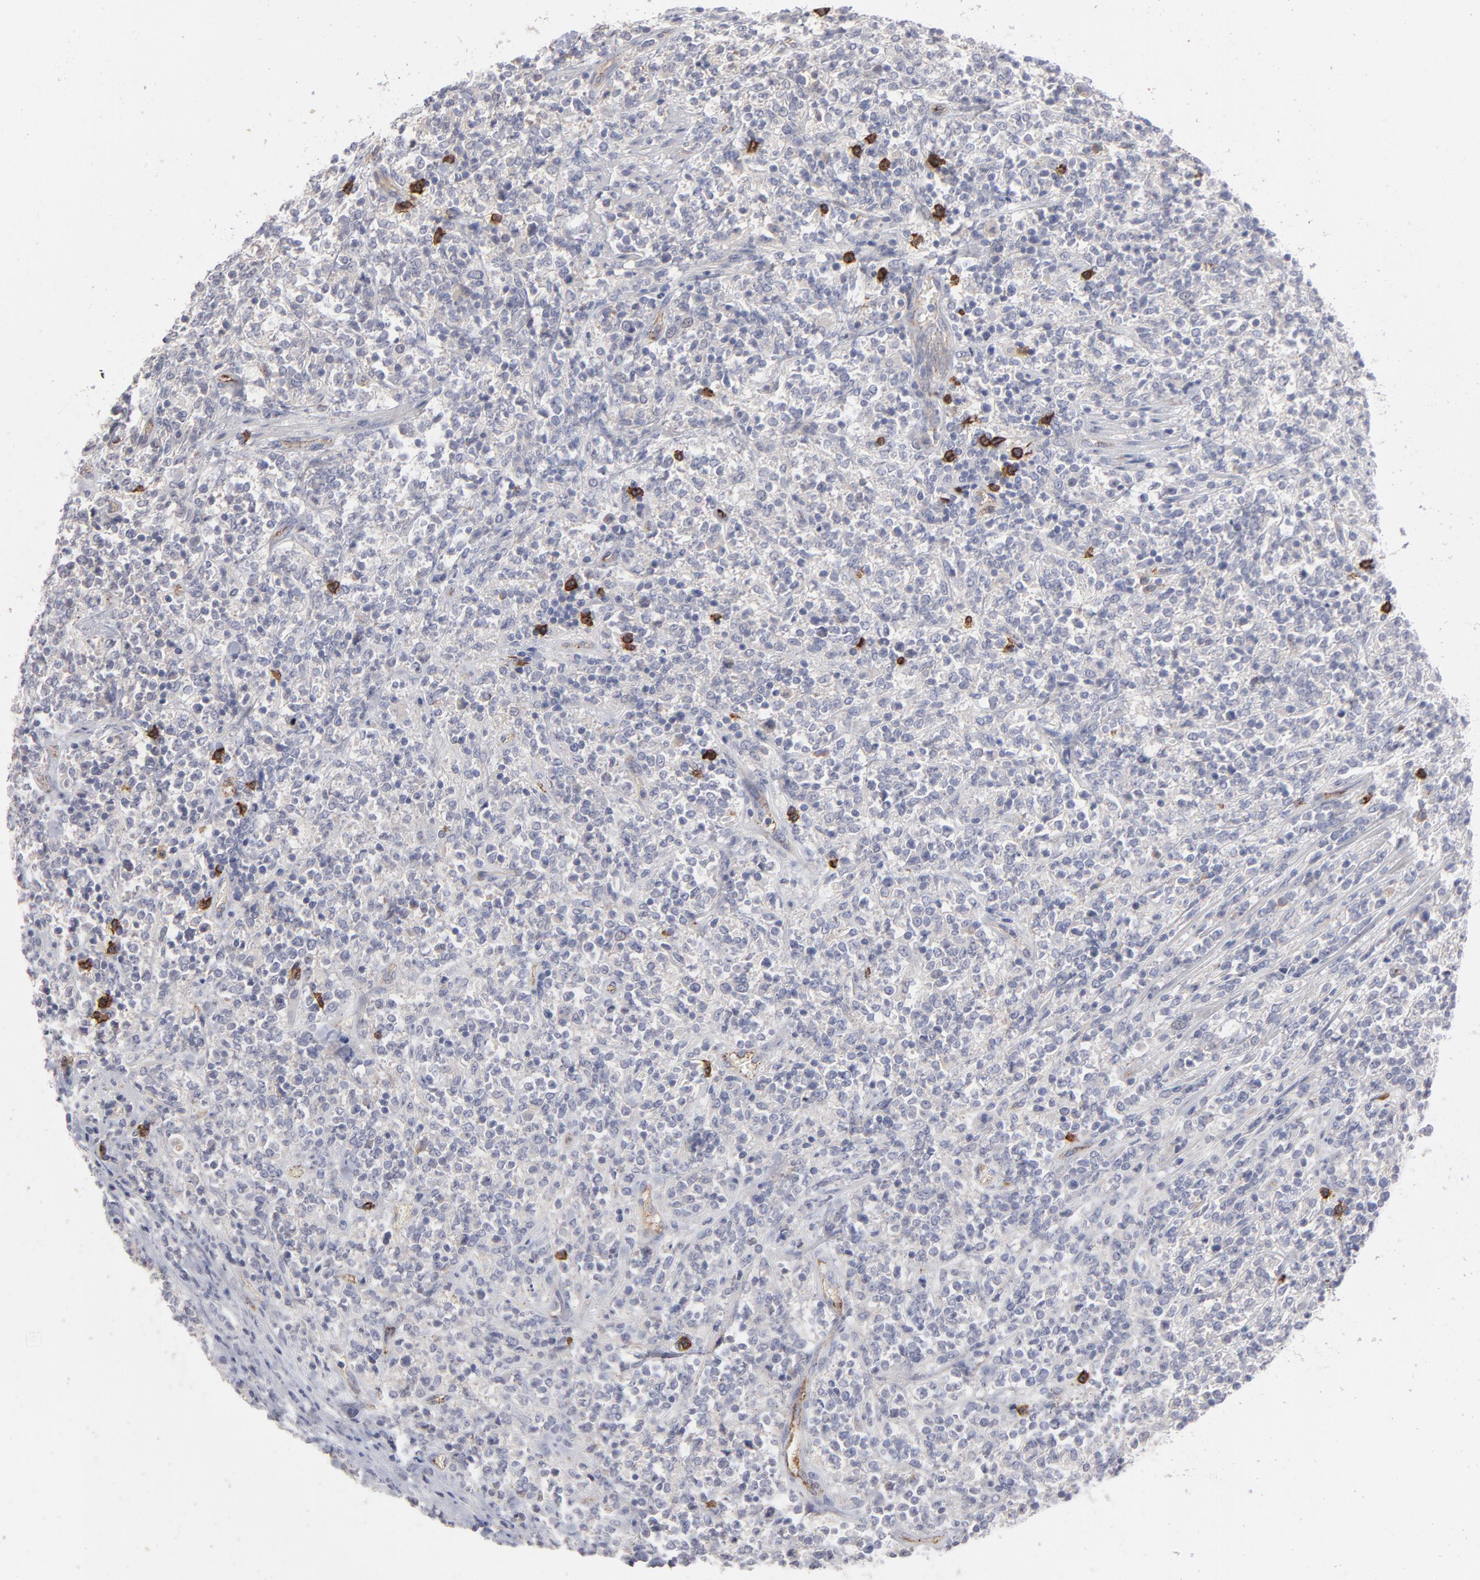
{"staining": {"intensity": "strong", "quantity": "<25%", "location": "cytoplasmic/membranous"}, "tissue": "lymphoma", "cell_type": "Tumor cells", "image_type": "cancer", "snomed": [{"axis": "morphology", "description": "Malignant lymphoma, non-Hodgkin's type, High grade"}, {"axis": "topography", "description": "Soft tissue"}], "caption": "This is a micrograph of immunohistochemistry staining of malignant lymphoma, non-Hodgkin's type (high-grade), which shows strong expression in the cytoplasmic/membranous of tumor cells.", "gene": "CCR3", "patient": {"sex": "male", "age": 18}}